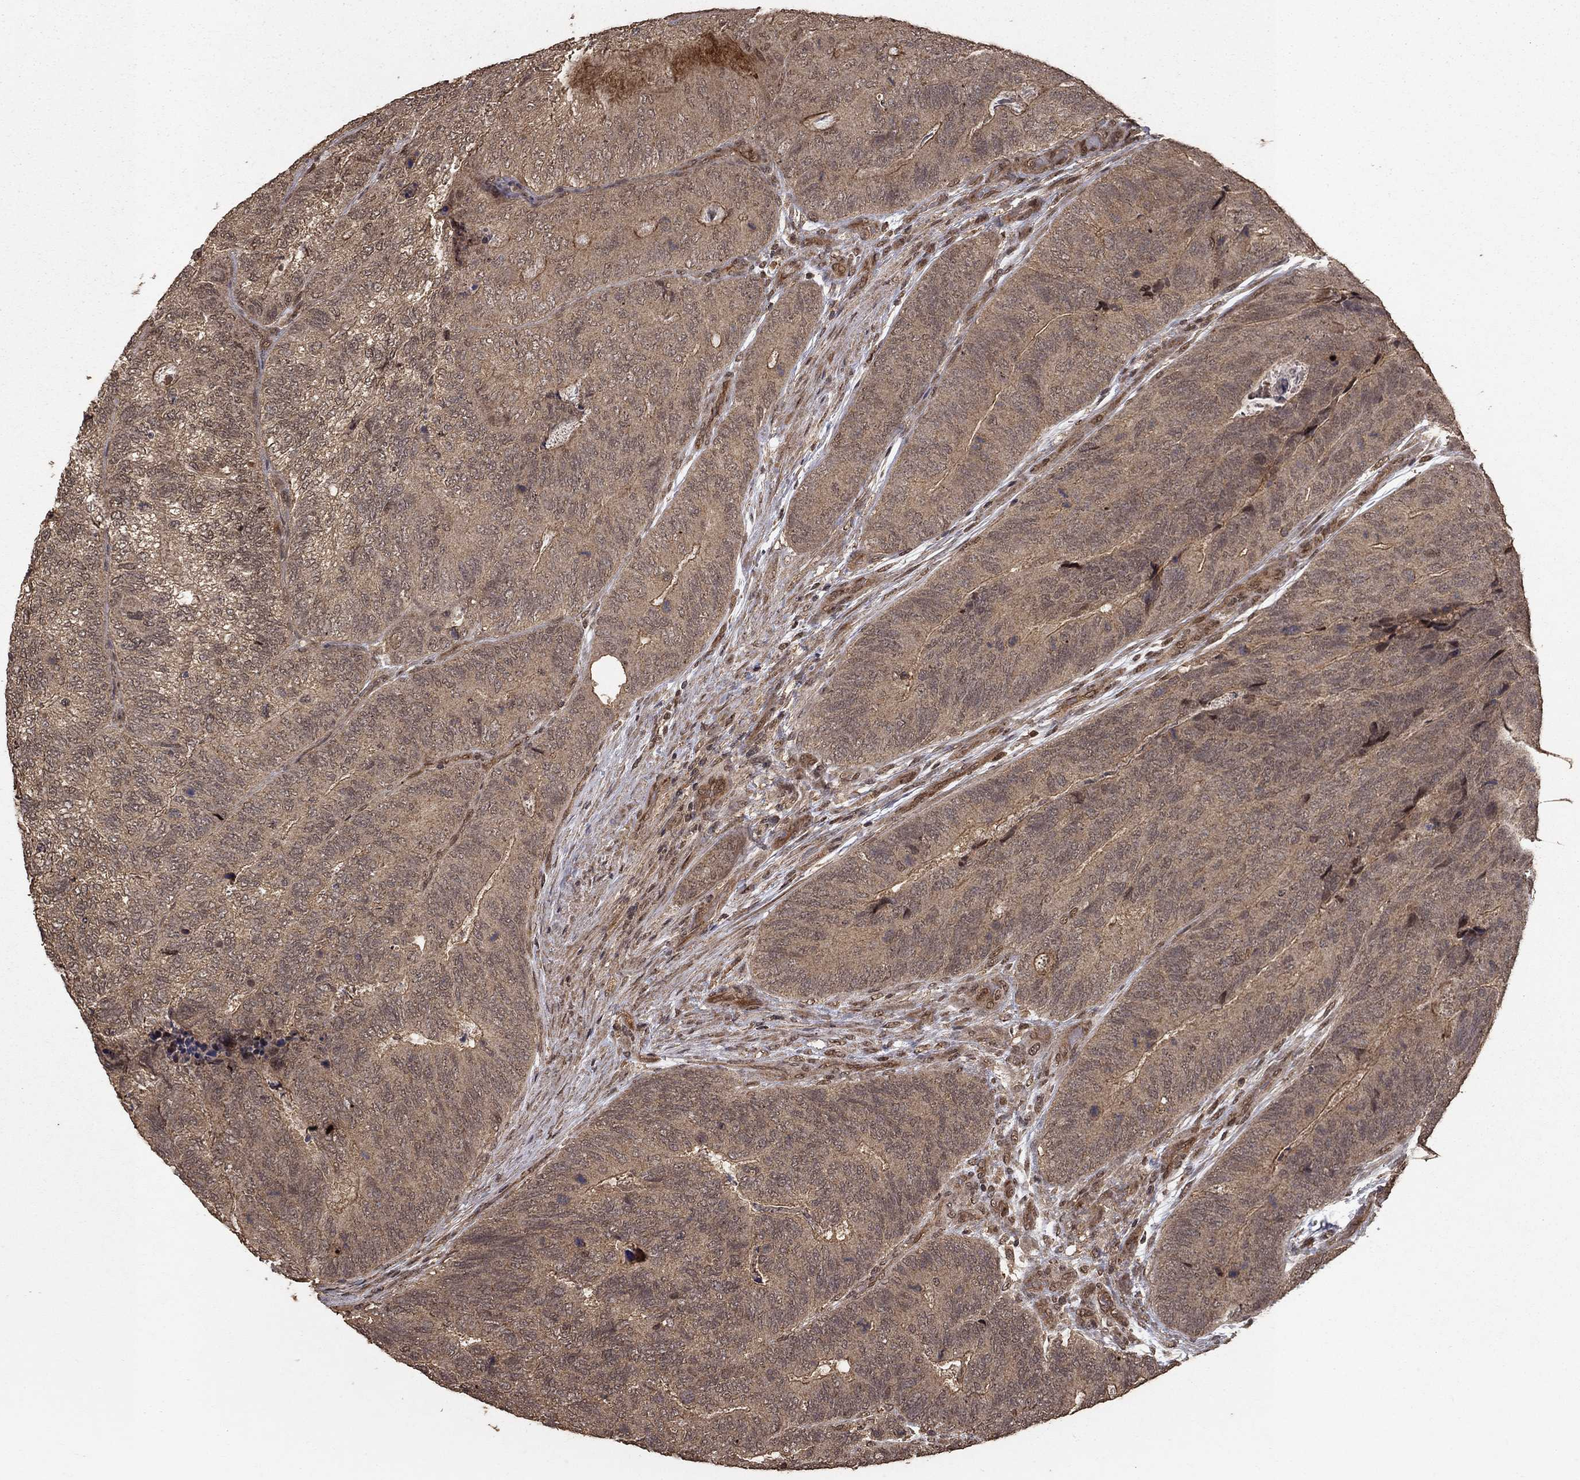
{"staining": {"intensity": "weak", "quantity": ">75%", "location": "cytoplasmic/membranous"}, "tissue": "colorectal cancer", "cell_type": "Tumor cells", "image_type": "cancer", "snomed": [{"axis": "morphology", "description": "Adenocarcinoma, NOS"}, {"axis": "topography", "description": "Colon"}], "caption": "Immunohistochemistry (IHC) photomicrograph of human colorectal cancer (adenocarcinoma) stained for a protein (brown), which shows low levels of weak cytoplasmic/membranous positivity in about >75% of tumor cells.", "gene": "PRDM1", "patient": {"sex": "female", "age": 67}}